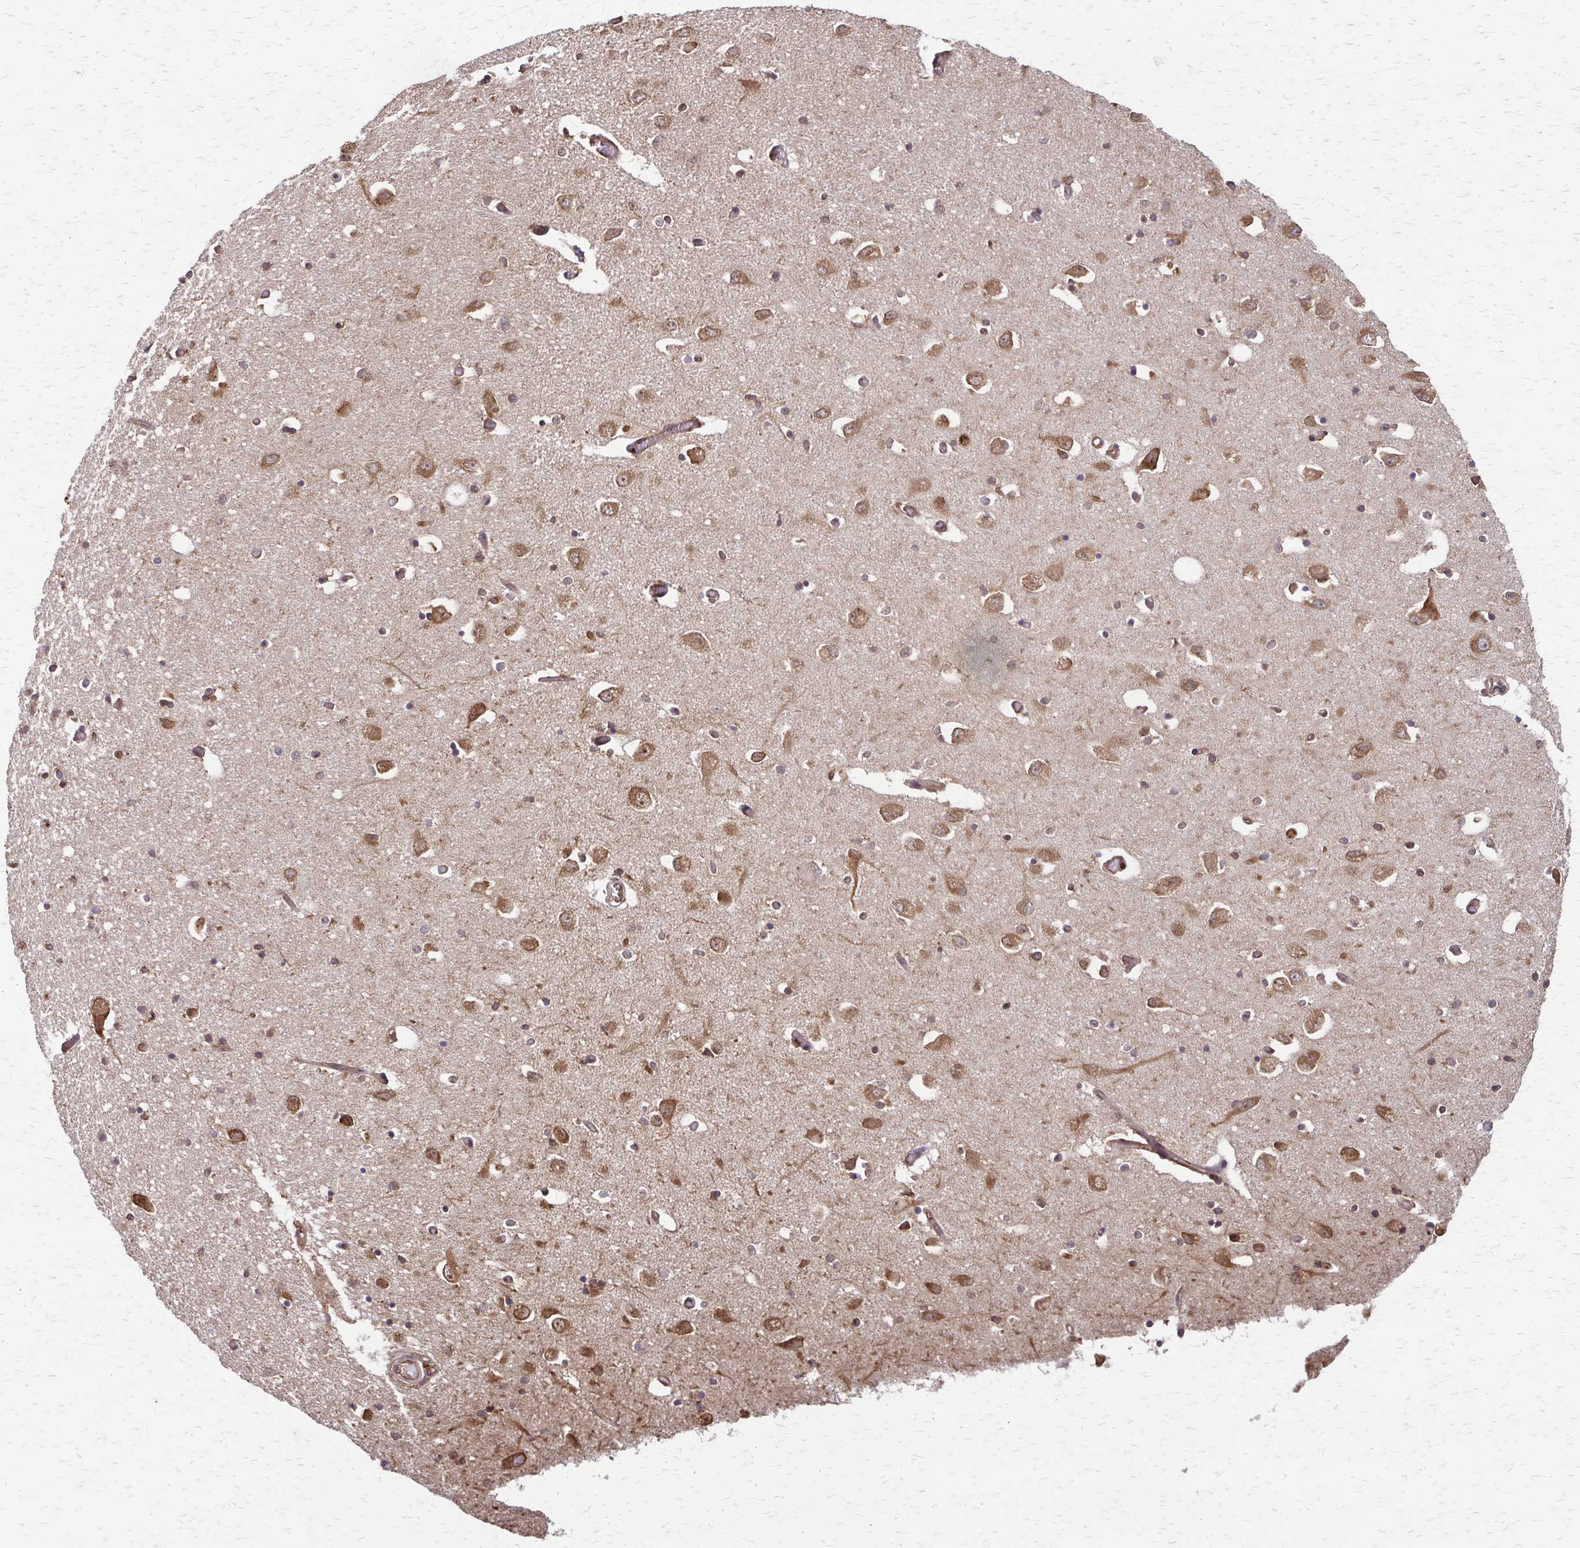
{"staining": {"intensity": "moderate", "quantity": "25%-75%", "location": "cytoplasmic/membranous"}, "tissue": "caudate", "cell_type": "Glial cells", "image_type": "normal", "snomed": [{"axis": "morphology", "description": "Normal tissue, NOS"}, {"axis": "topography", "description": "Lateral ventricle wall"}, {"axis": "topography", "description": "Hippocampus"}], "caption": "Glial cells exhibit medium levels of moderate cytoplasmic/membranous staining in about 25%-75% of cells in normal caudate. The protein is shown in brown color, while the nuclei are stained blue.", "gene": "EEF2", "patient": {"sex": "female", "age": 63}}